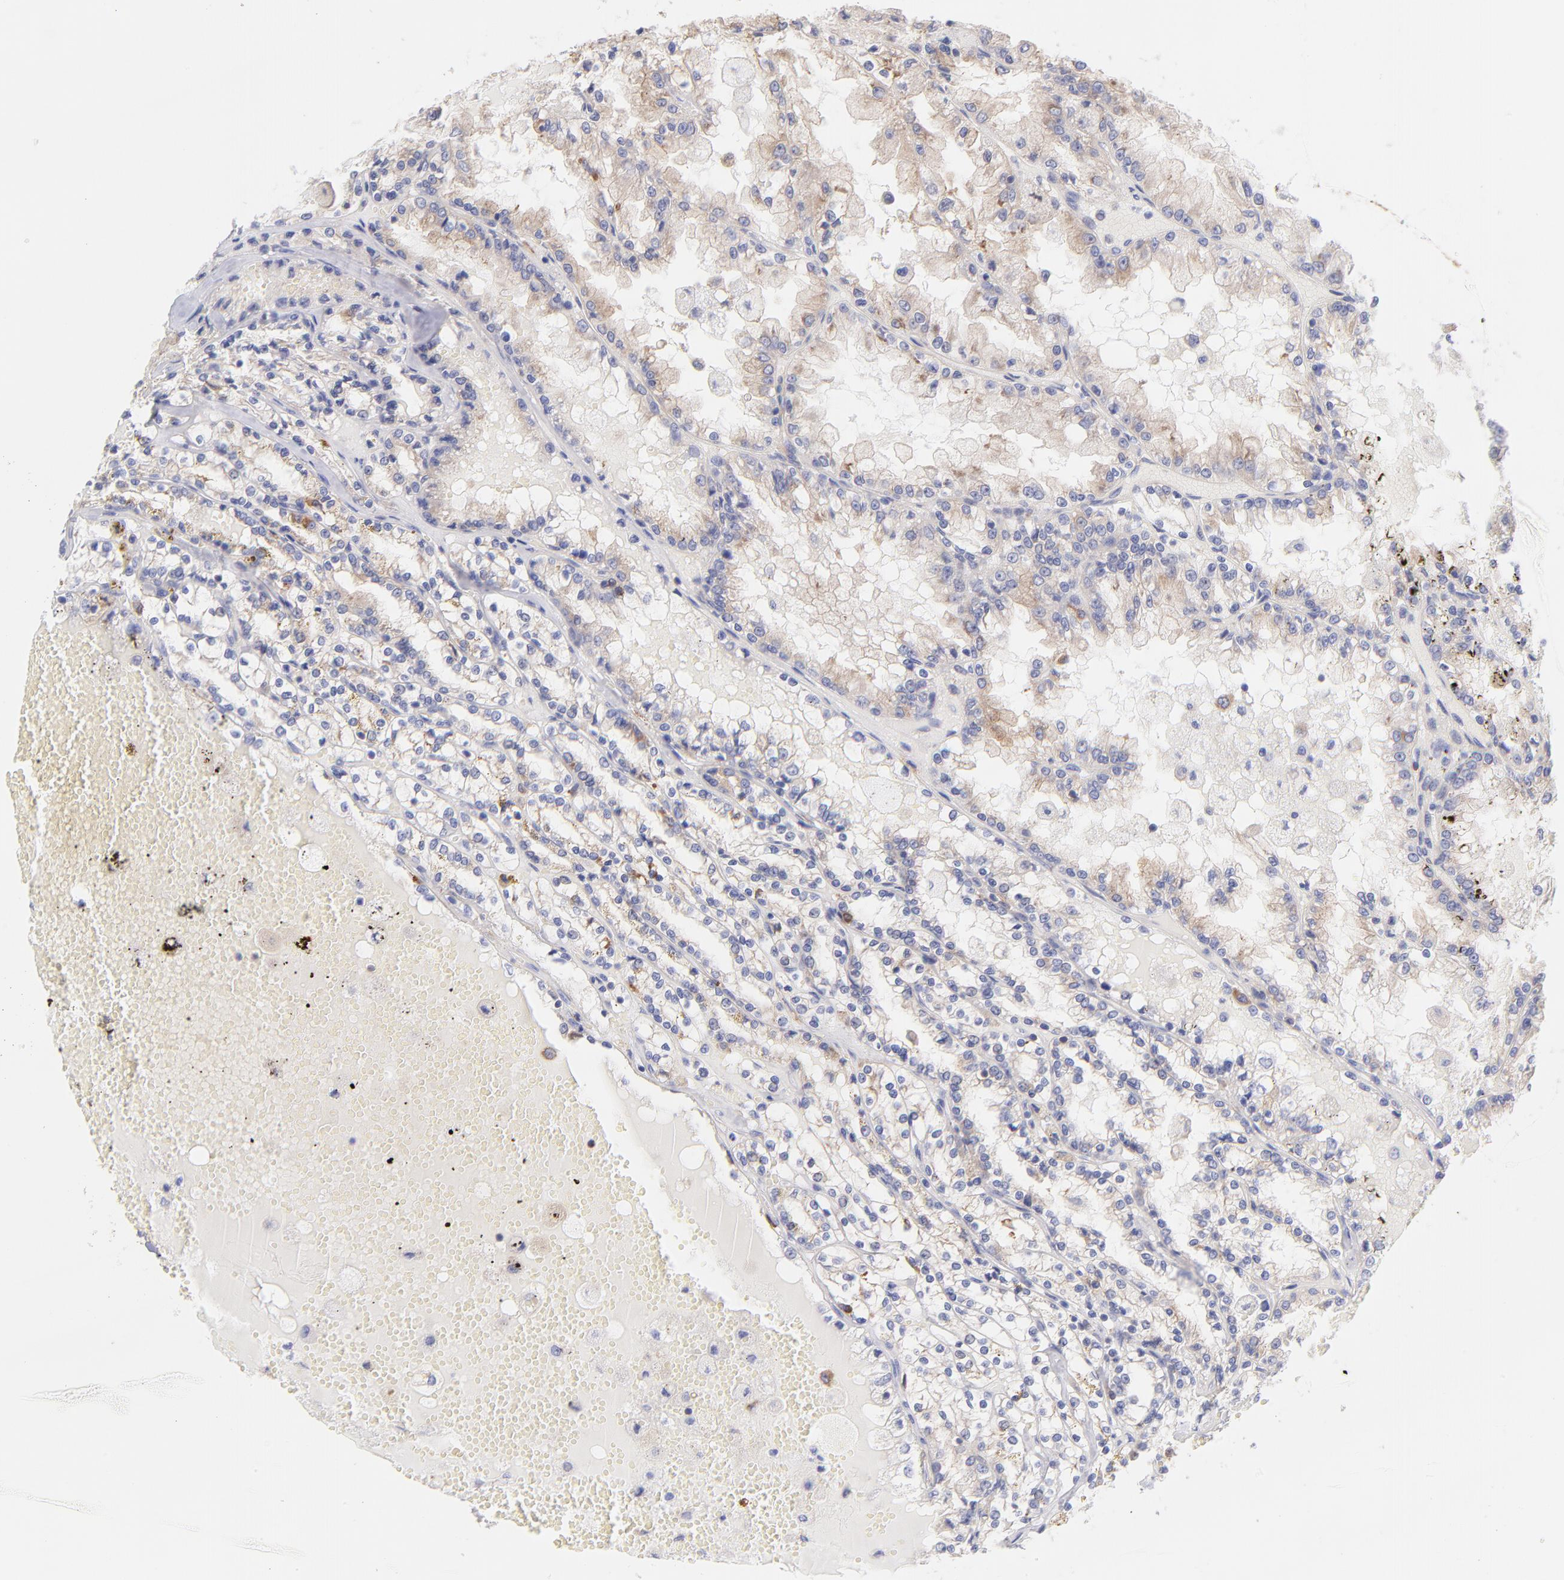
{"staining": {"intensity": "weak", "quantity": "25%-75%", "location": "cytoplasmic/membranous"}, "tissue": "renal cancer", "cell_type": "Tumor cells", "image_type": "cancer", "snomed": [{"axis": "morphology", "description": "Adenocarcinoma, NOS"}, {"axis": "topography", "description": "Kidney"}], "caption": "Protein staining of renal adenocarcinoma tissue demonstrates weak cytoplasmic/membranous staining in approximately 25%-75% of tumor cells.", "gene": "PRKCA", "patient": {"sex": "female", "age": 56}}